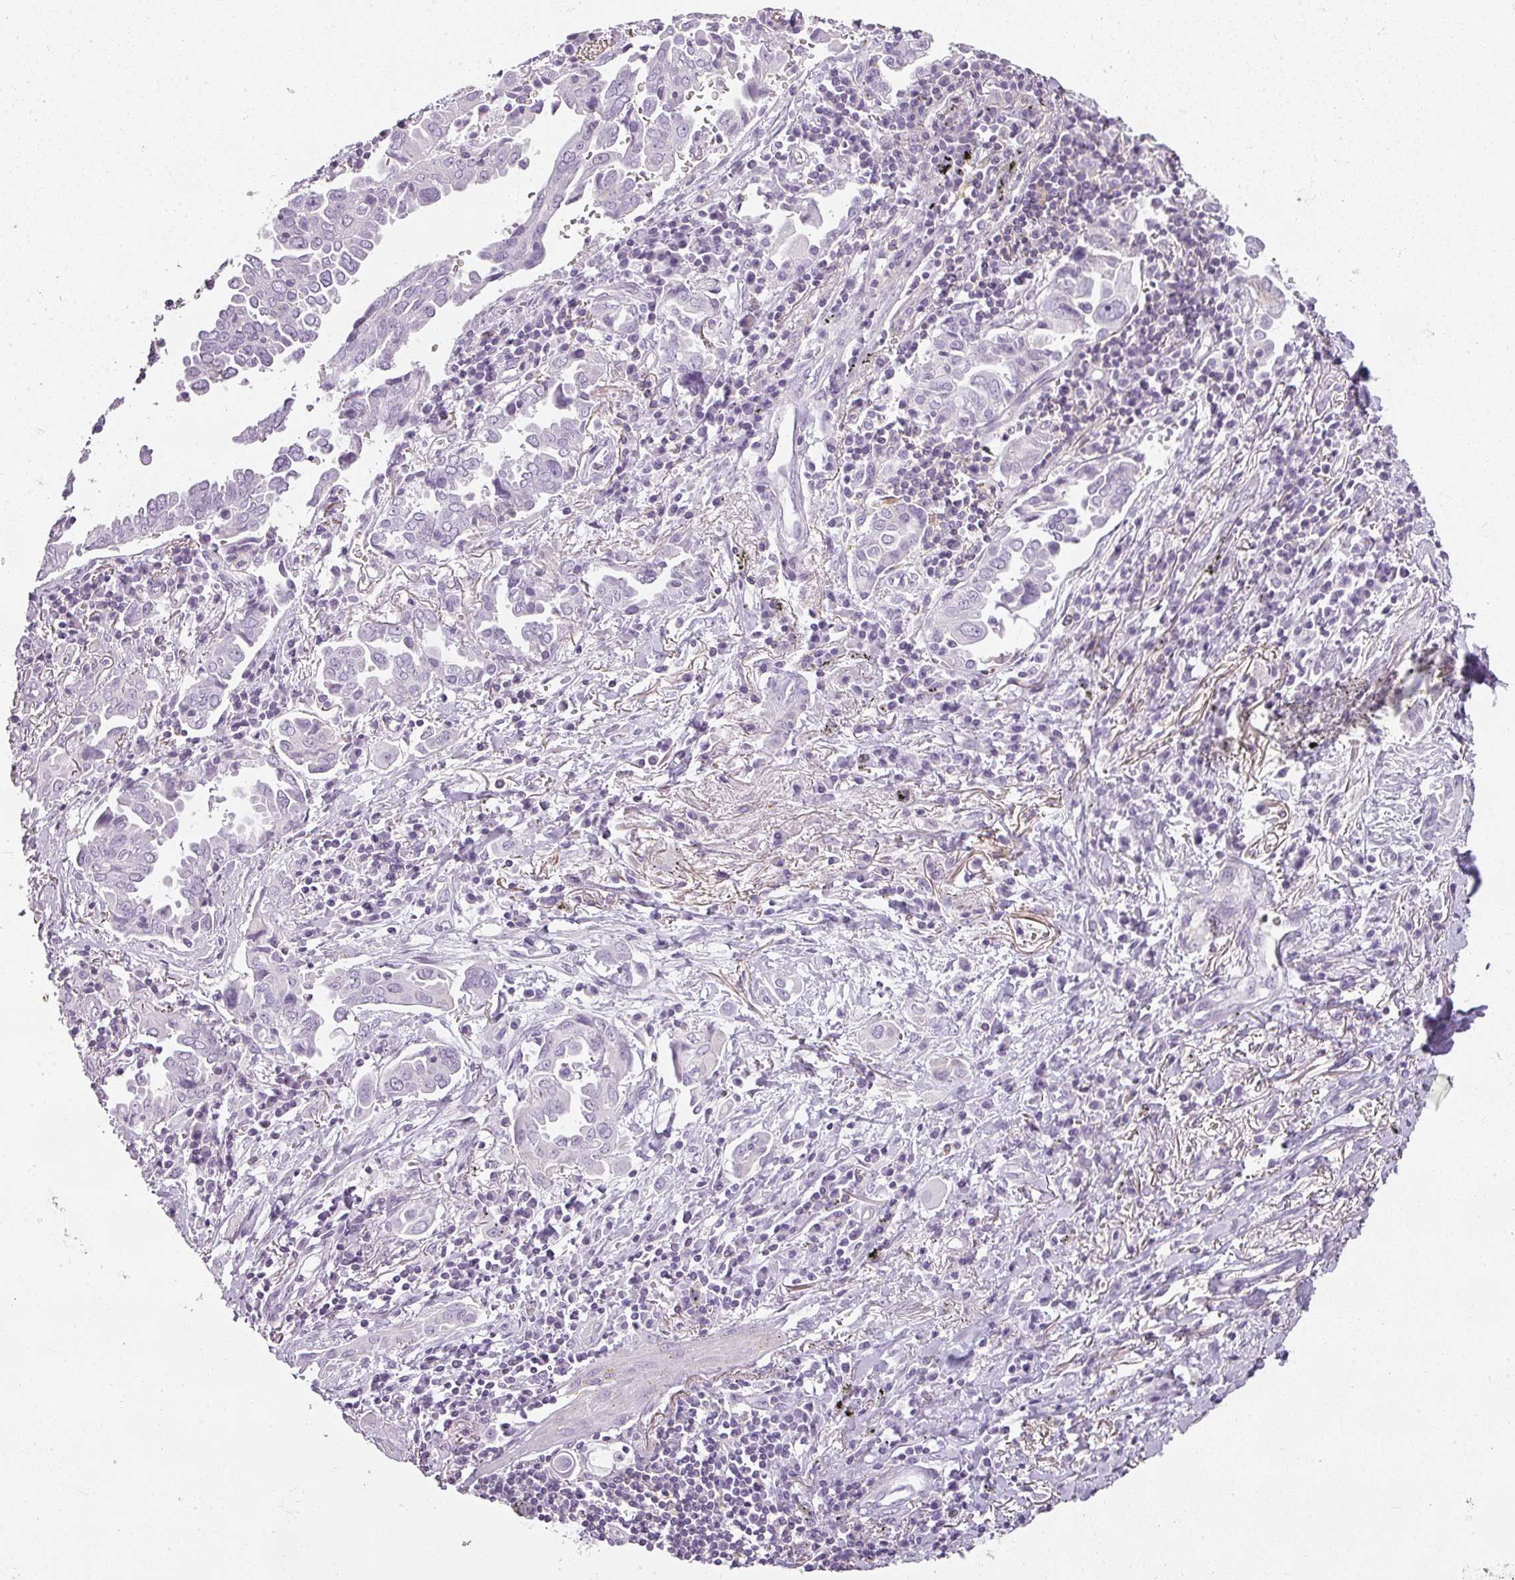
{"staining": {"intensity": "negative", "quantity": "none", "location": "none"}, "tissue": "lung cancer", "cell_type": "Tumor cells", "image_type": "cancer", "snomed": [{"axis": "morphology", "description": "Adenocarcinoma, NOS"}, {"axis": "topography", "description": "Lung"}], "caption": "Lung cancer was stained to show a protein in brown. There is no significant staining in tumor cells.", "gene": "TMEM42", "patient": {"sex": "male", "age": 76}}